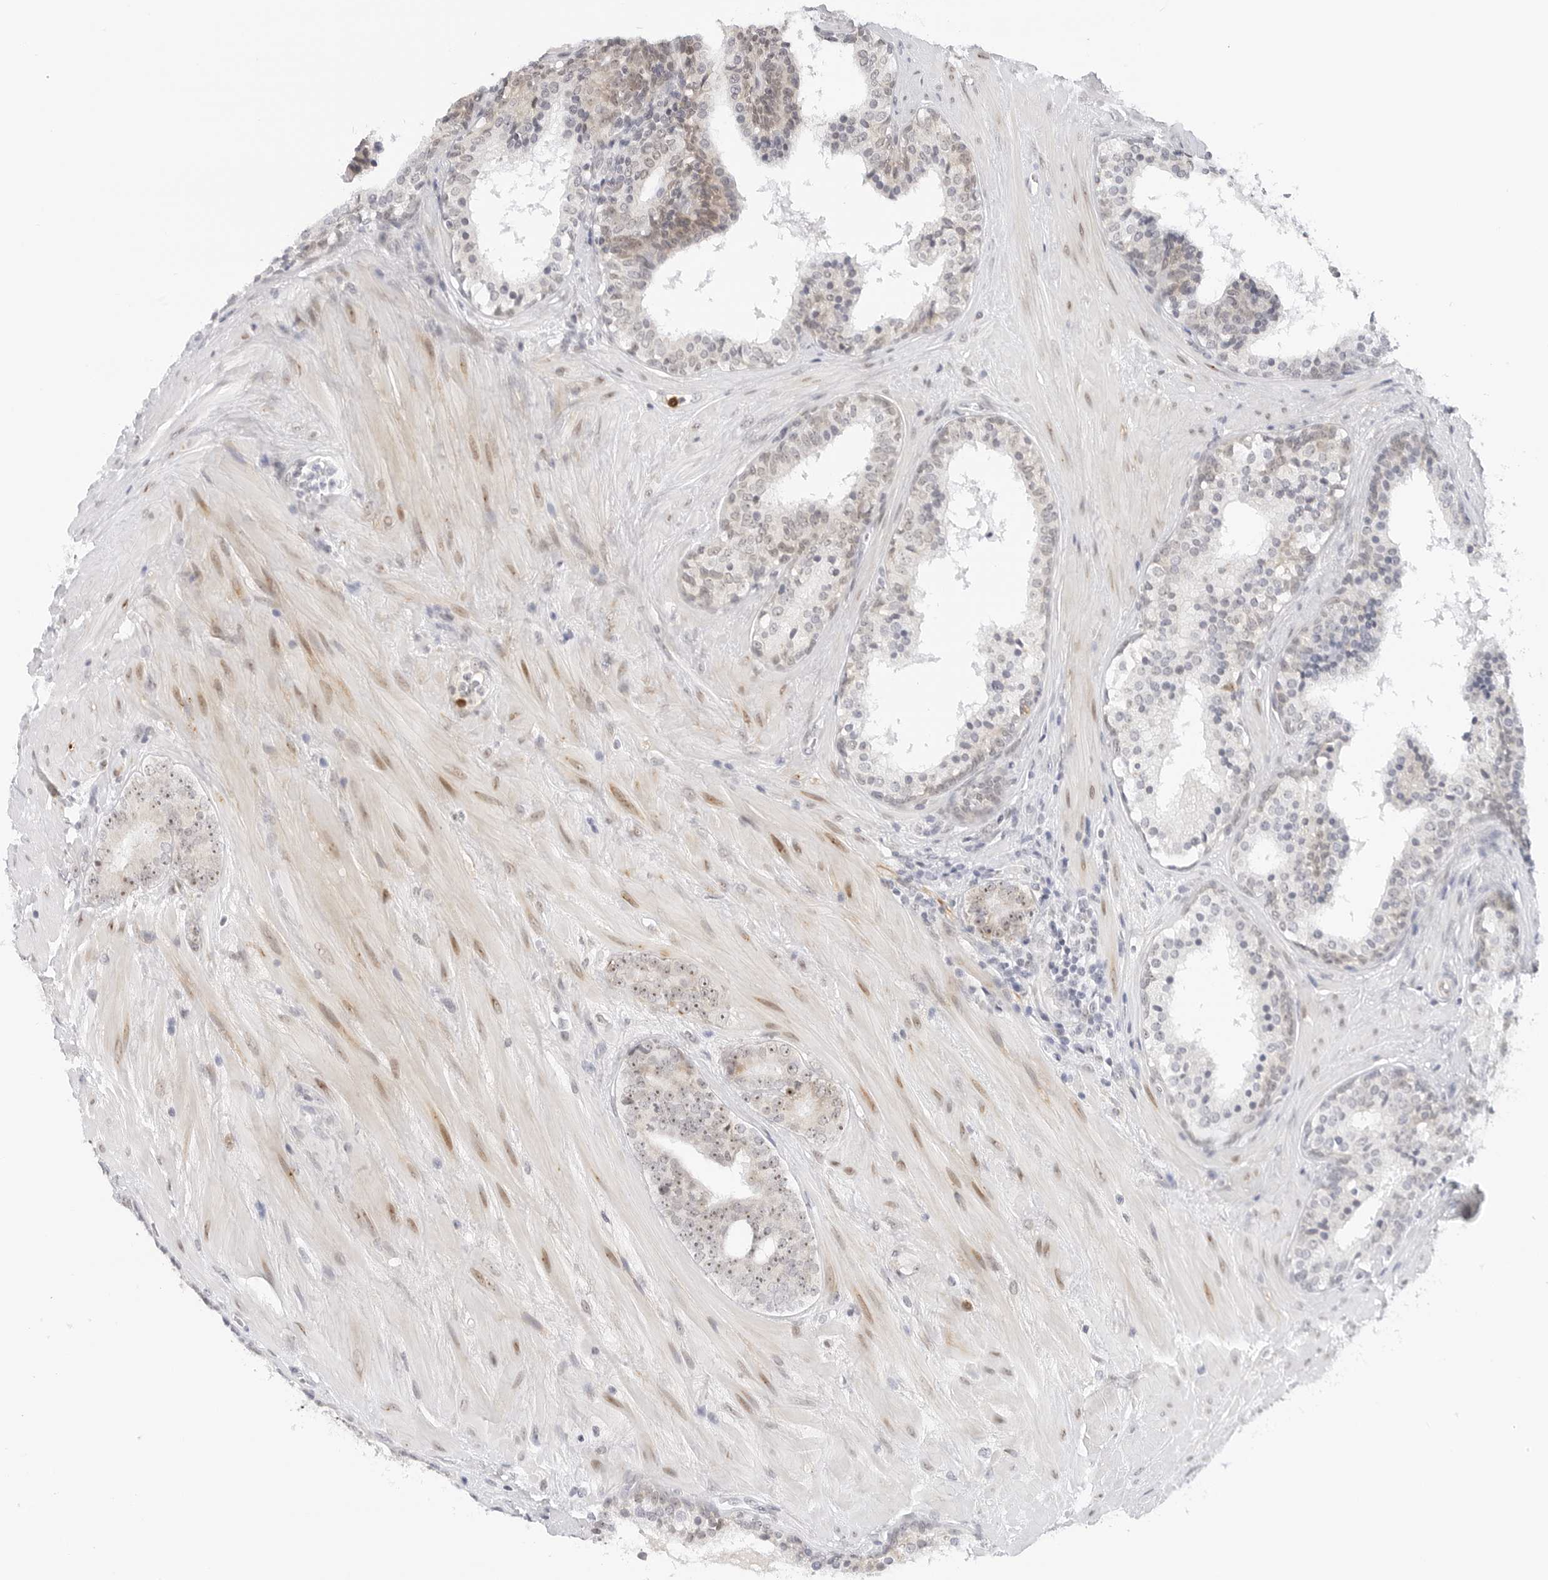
{"staining": {"intensity": "weak", "quantity": "25%-75%", "location": "nuclear"}, "tissue": "prostate cancer", "cell_type": "Tumor cells", "image_type": "cancer", "snomed": [{"axis": "morphology", "description": "Adenocarcinoma, High grade"}, {"axis": "topography", "description": "Prostate"}], "caption": "IHC staining of prostate cancer (high-grade adenocarcinoma), which shows low levels of weak nuclear expression in about 25%-75% of tumor cells indicating weak nuclear protein positivity. The staining was performed using DAB (brown) for protein detection and nuclei were counterstained in hematoxylin (blue).", "gene": "HIPK3", "patient": {"sex": "male", "age": 56}}